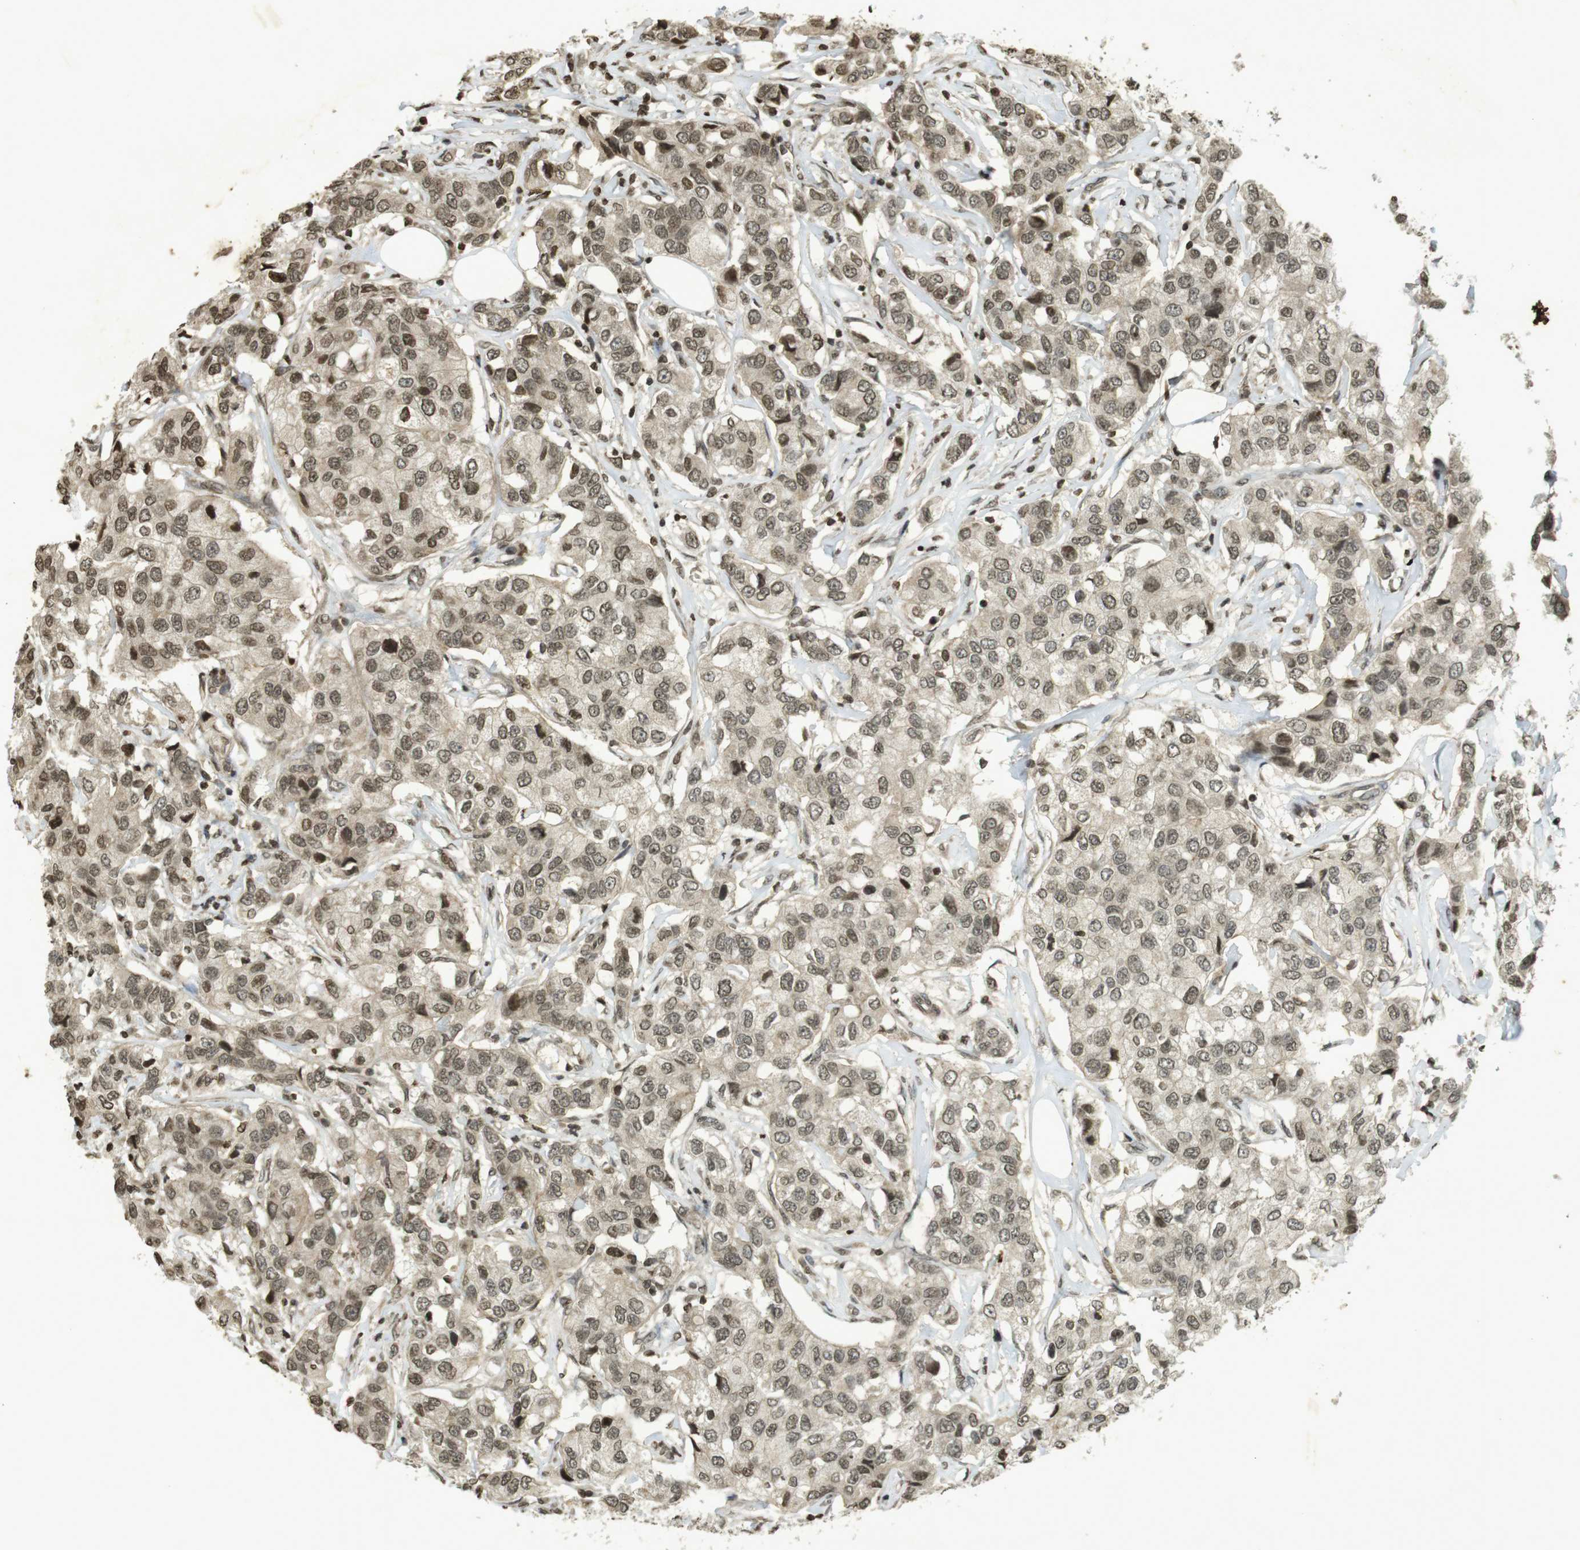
{"staining": {"intensity": "moderate", "quantity": ">75%", "location": "nuclear"}, "tissue": "breast cancer", "cell_type": "Tumor cells", "image_type": "cancer", "snomed": [{"axis": "morphology", "description": "Duct carcinoma"}, {"axis": "topography", "description": "Breast"}], "caption": "High-power microscopy captured an IHC image of breast infiltrating ductal carcinoma, revealing moderate nuclear staining in about >75% of tumor cells. (IHC, brightfield microscopy, high magnification).", "gene": "ORC4", "patient": {"sex": "female", "age": 80}}